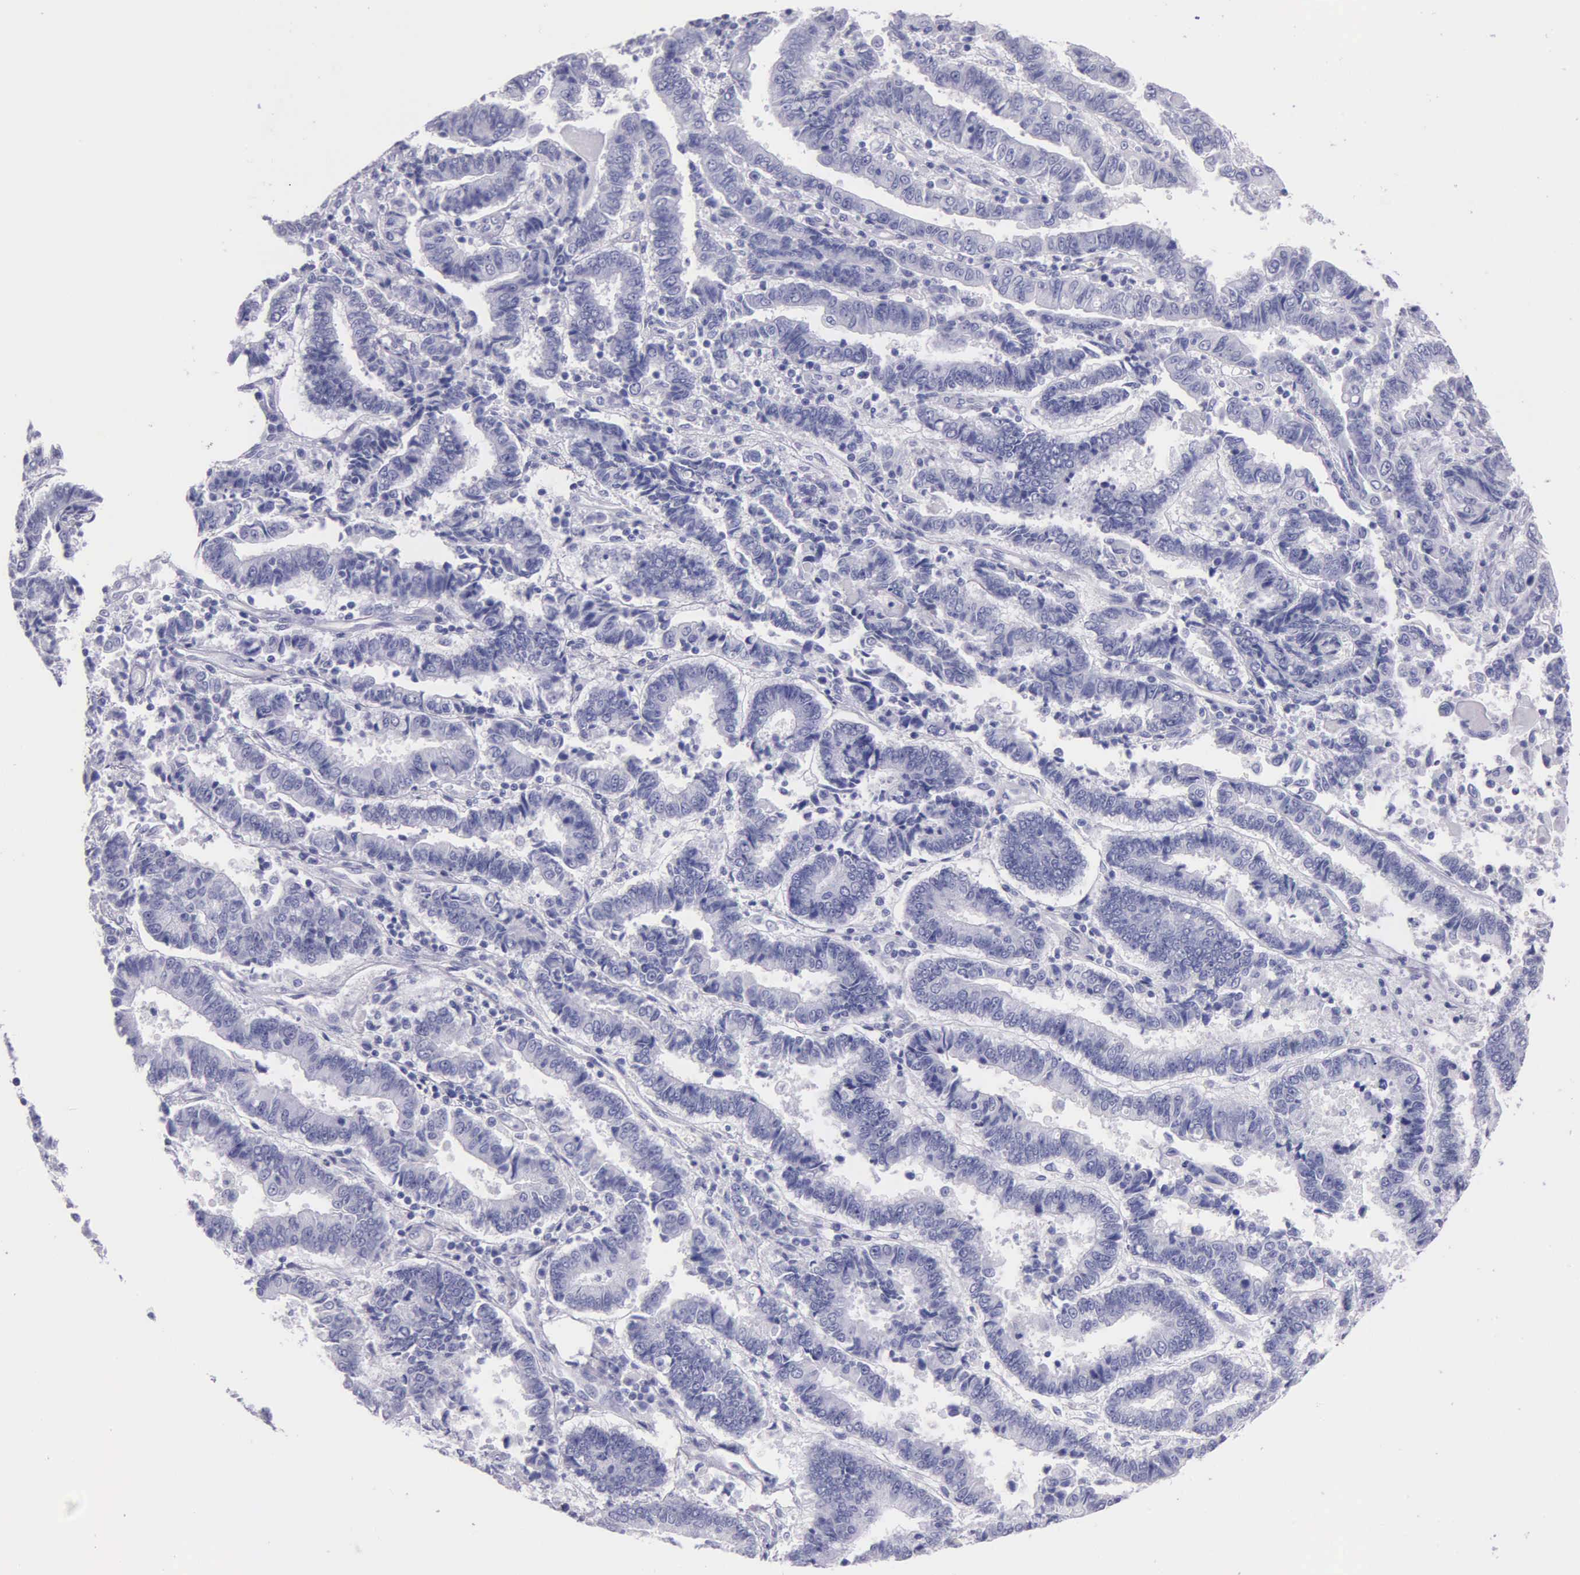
{"staining": {"intensity": "negative", "quantity": "none", "location": "none"}, "tissue": "endometrial cancer", "cell_type": "Tumor cells", "image_type": "cancer", "snomed": [{"axis": "morphology", "description": "Adenocarcinoma, NOS"}, {"axis": "topography", "description": "Endometrium"}], "caption": "This is a micrograph of immunohistochemistry (IHC) staining of endometrial adenocarcinoma, which shows no positivity in tumor cells.", "gene": "KLK3", "patient": {"sex": "female", "age": 75}}